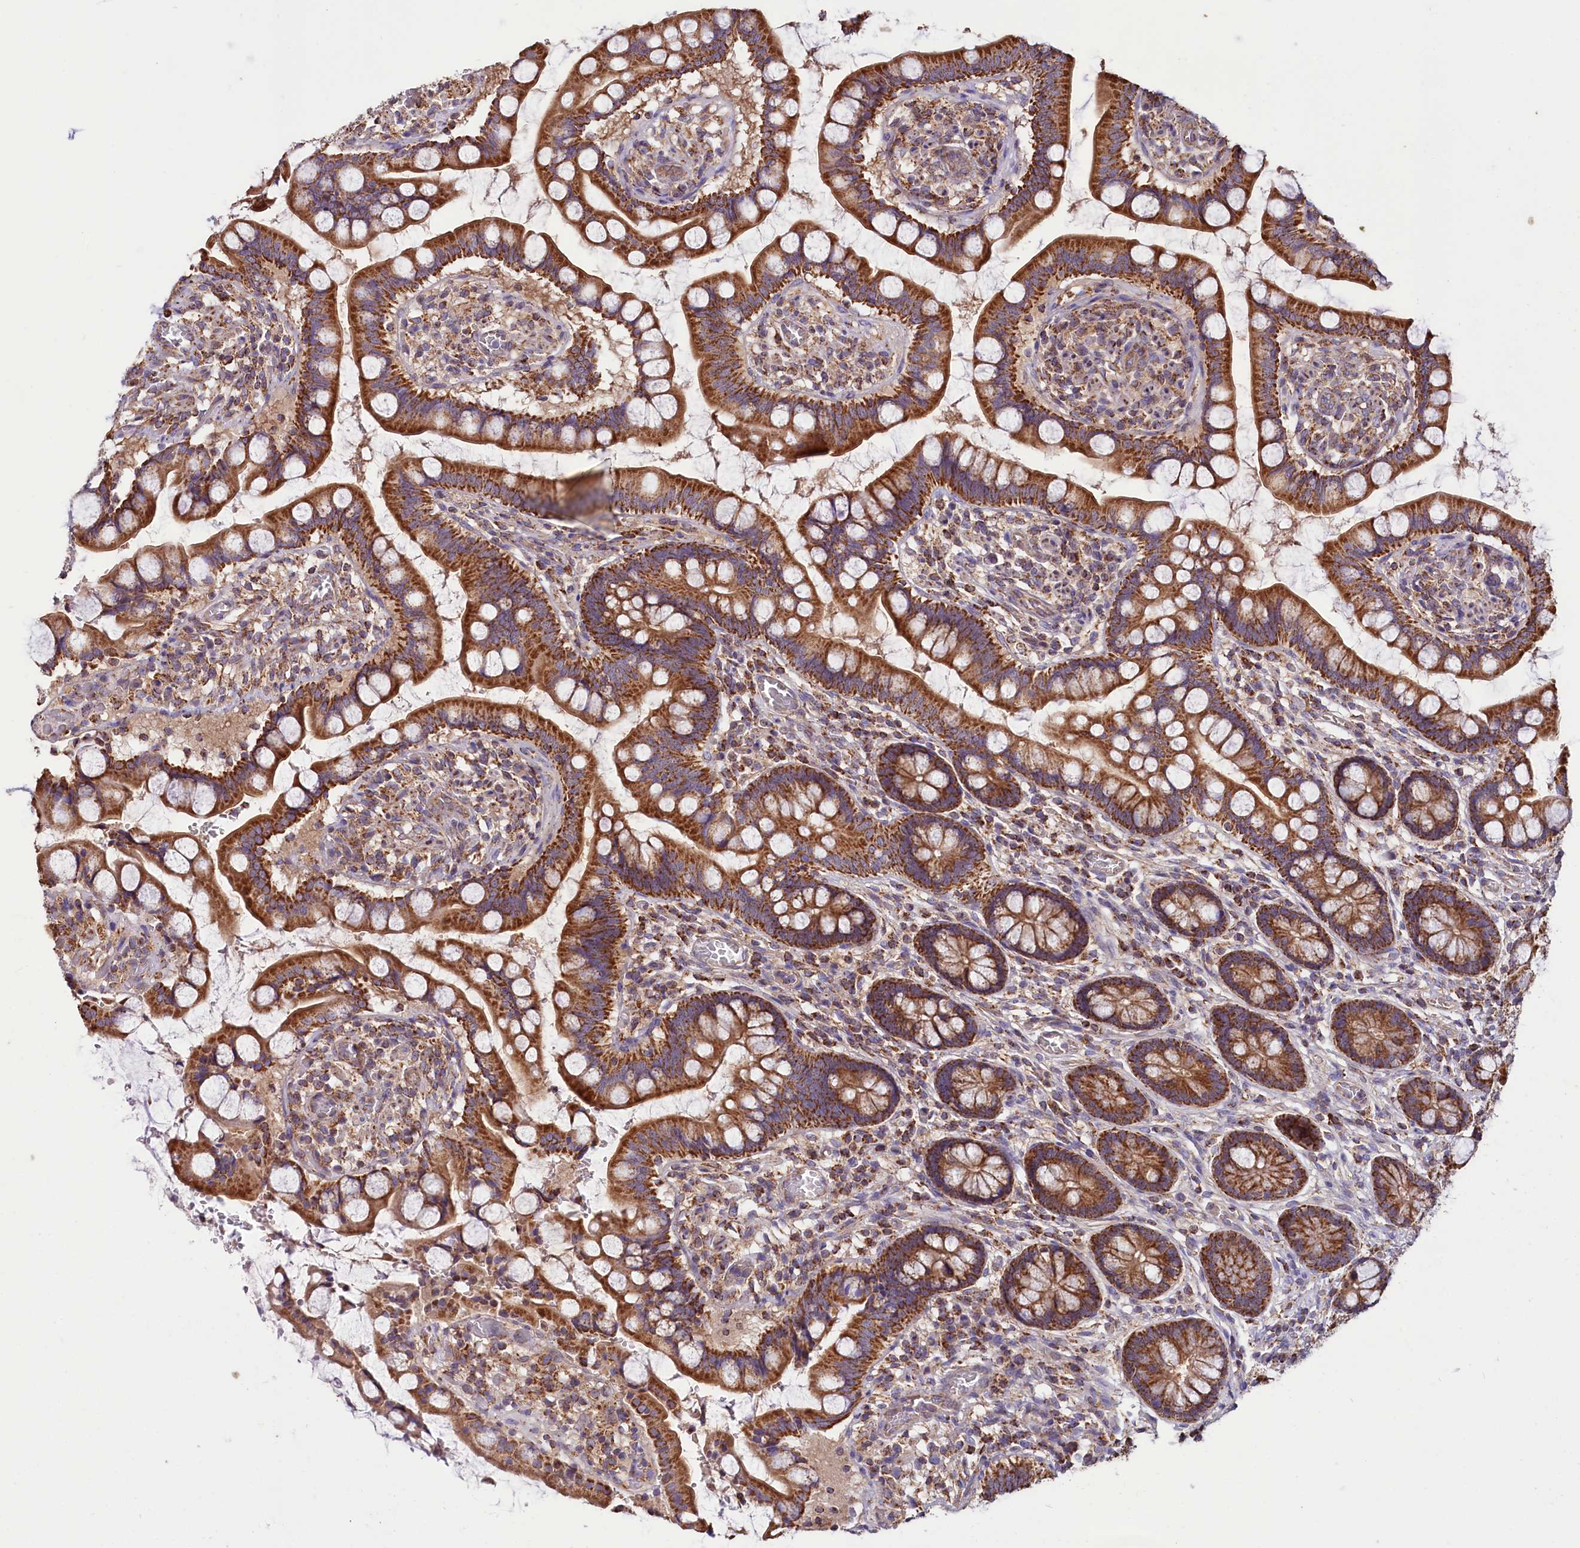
{"staining": {"intensity": "strong", "quantity": ">75%", "location": "cytoplasmic/membranous"}, "tissue": "small intestine", "cell_type": "Glandular cells", "image_type": "normal", "snomed": [{"axis": "morphology", "description": "Normal tissue, NOS"}, {"axis": "topography", "description": "Small intestine"}], "caption": "The micrograph shows immunohistochemical staining of normal small intestine. There is strong cytoplasmic/membranous positivity is appreciated in approximately >75% of glandular cells.", "gene": "NUDT15", "patient": {"sex": "male", "age": 52}}